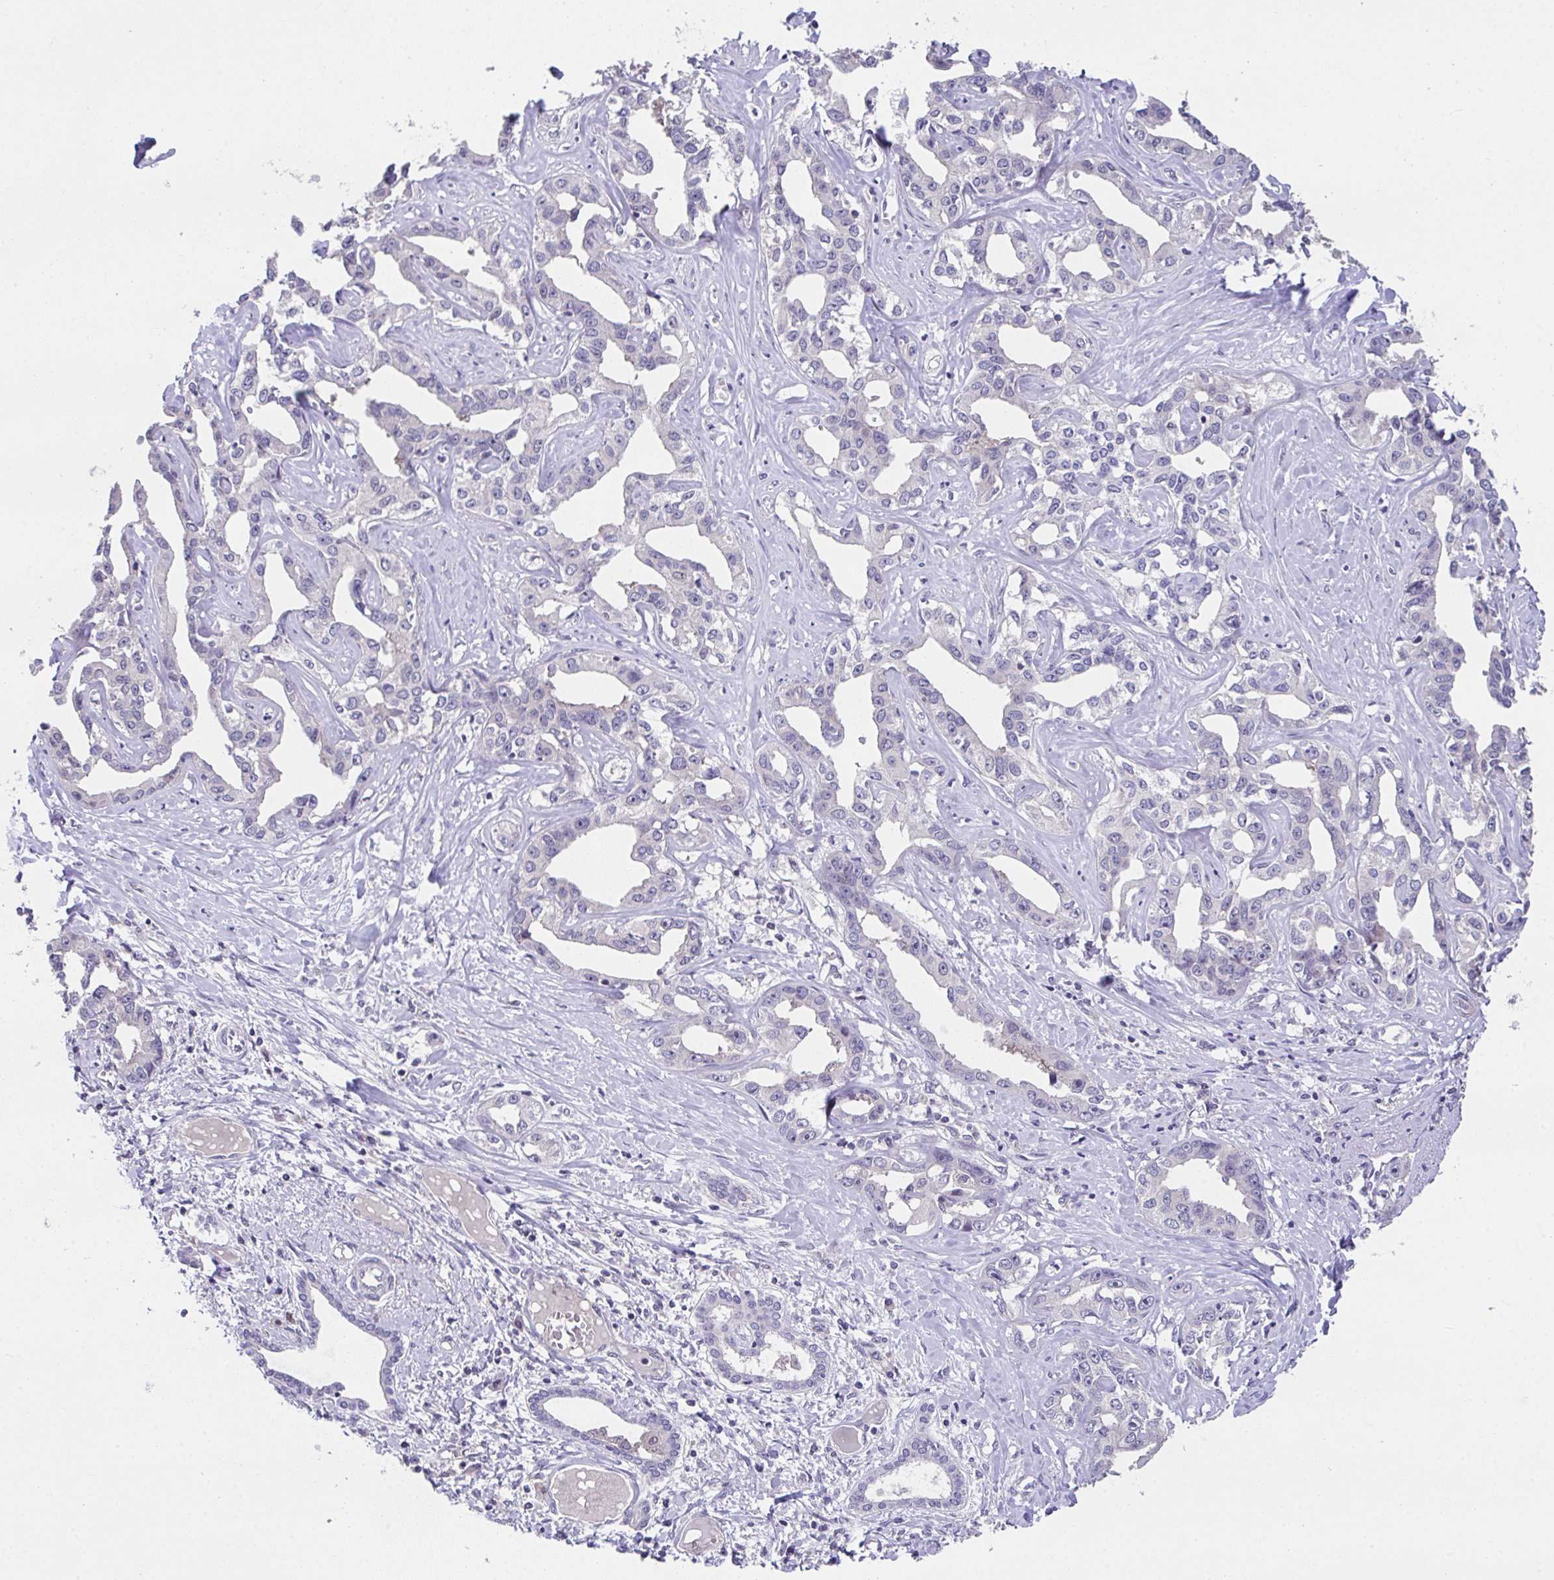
{"staining": {"intensity": "negative", "quantity": "none", "location": "none"}, "tissue": "liver cancer", "cell_type": "Tumor cells", "image_type": "cancer", "snomed": [{"axis": "morphology", "description": "Cholangiocarcinoma"}, {"axis": "topography", "description": "Liver"}], "caption": "Tumor cells show no significant protein expression in liver cancer. Nuclei are stained in blue.", "gene": "GLTPD2", "patient": {"sex": "male", "age": 59}}